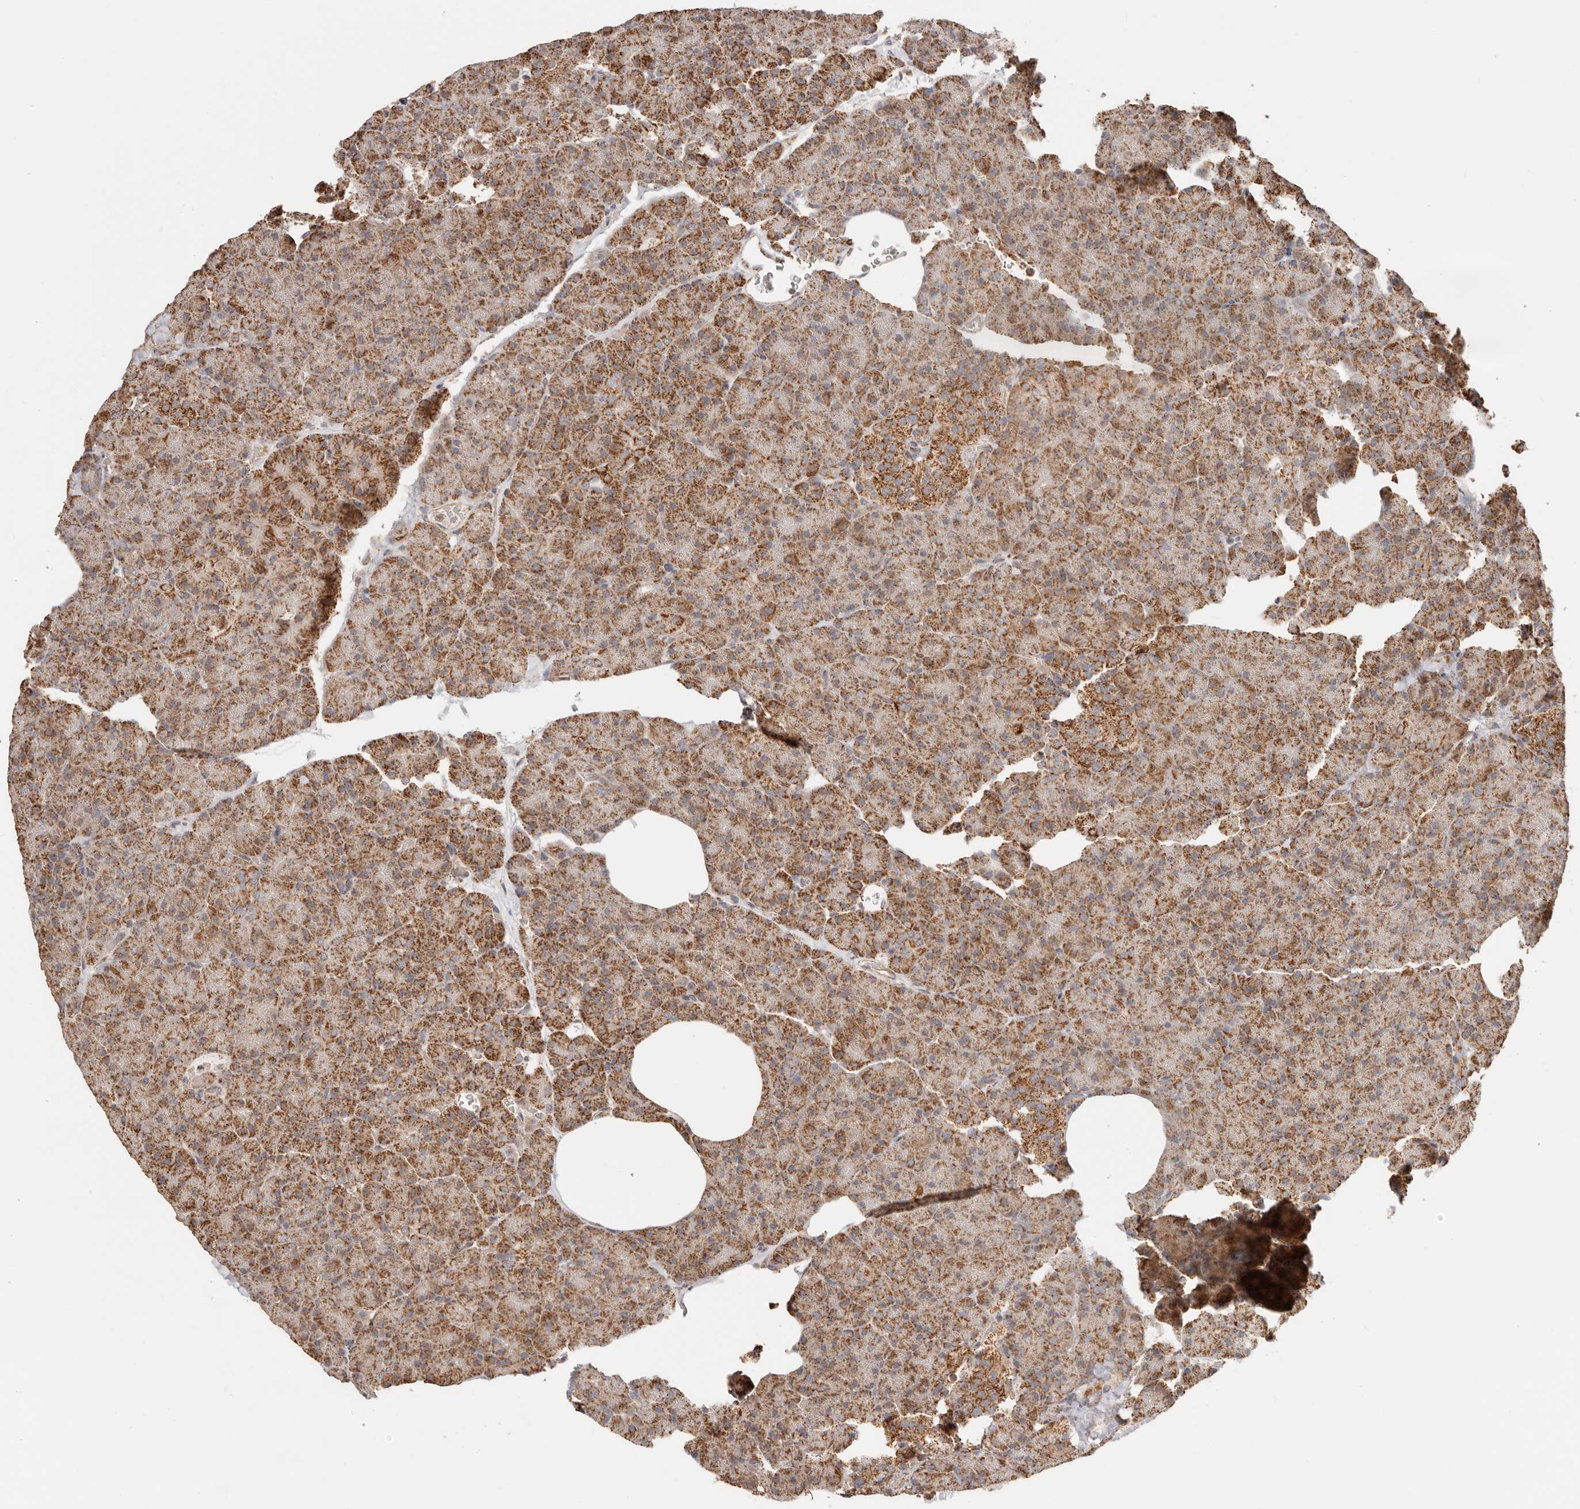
{"staining": {"intensity": "moderate", "quantity": ">75%", "location": "cytoplasmic/membranous"}, "tissue": "pancreas", "cell_type": "Exocrine glandular cells", "image_type": "normal", "snomed": [{"axis": "morphology", "description": "Normal tissue, NOS"}, {"axis": "morphology", "description": "Carcinoid, malignant, NOS"}, {"axis": "topography", "description": "Pancreas"}], "caption": "DAB (3,3'-diaminobenzidine) immunohistochemical staining of benign pancreas reveals moderate cytoplasmic/membranous protein positivity in approximately >75% of exocrine glandular cells. The staining was performed using DAB to visualize the protein expression in brown, while the nuclei were stained in blue with hematoxylin (Magnification: 20x).", "gene": "NDUFB11", "patient": {"sex": "female", "age": 35}}